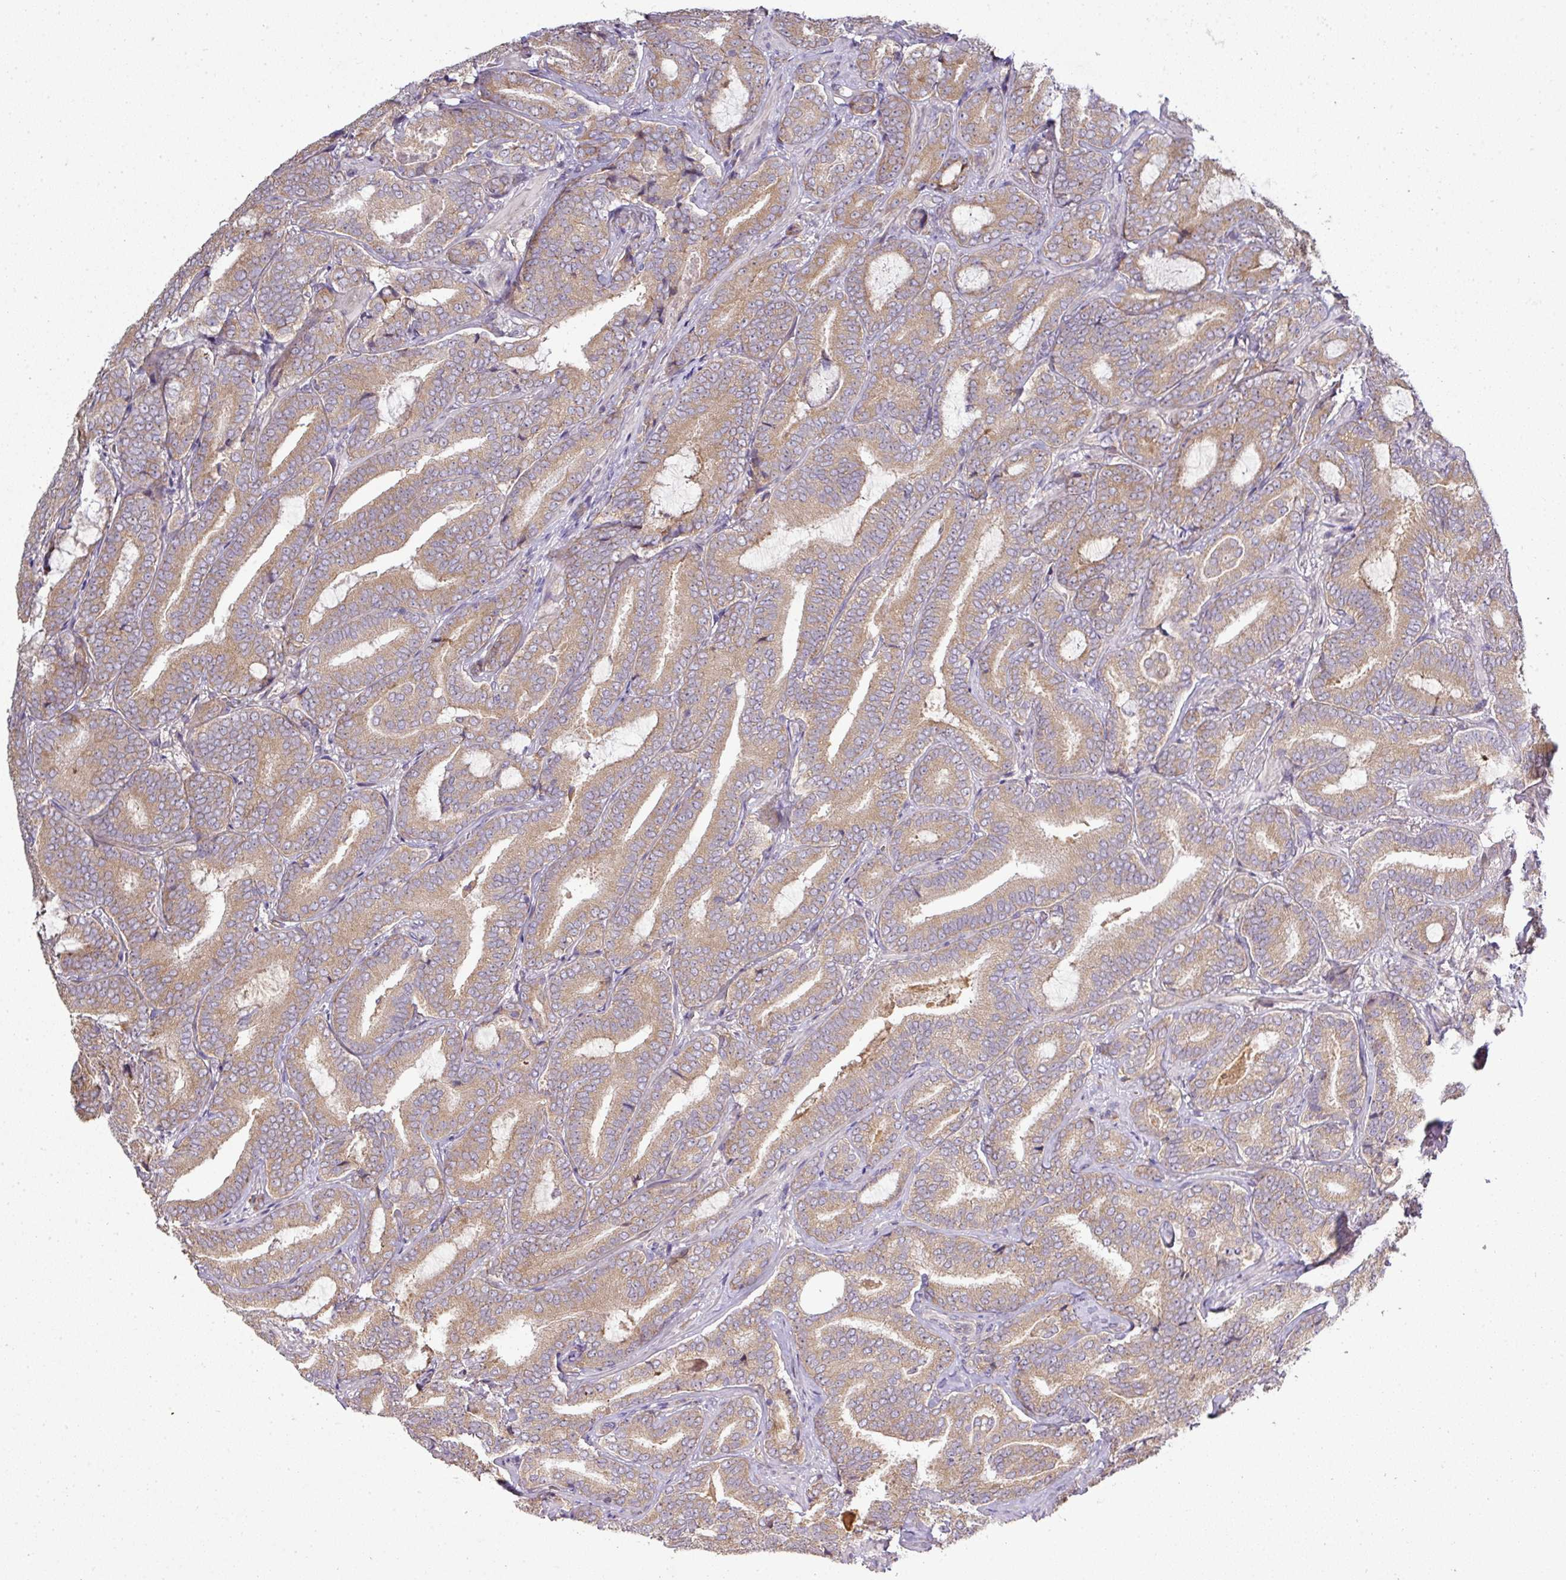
{"staining": {"intensity": "moderate", "quantity": ">75%", "location": "cytoplasmic/membranous"}, "tissue": "prostate cancer", "cell_type": "Tumor cells", "image_type": "cancer", "snomed": [{"axis": "morphology", "description": "Adenocarcinoma, Low grade"}, {"axis": "topography", "description": "Prostate and seminal vesicle, NOS"}], "caption": "The histopathology image reveals immunohistochemical staining of prostate low-grade adenocarcinoma. There is moderate cytoplasmic/membranous expression is seen in about >75% of tumor cells.", "gene": "GALP", "patient": {"sex": "male", "age": 61}}